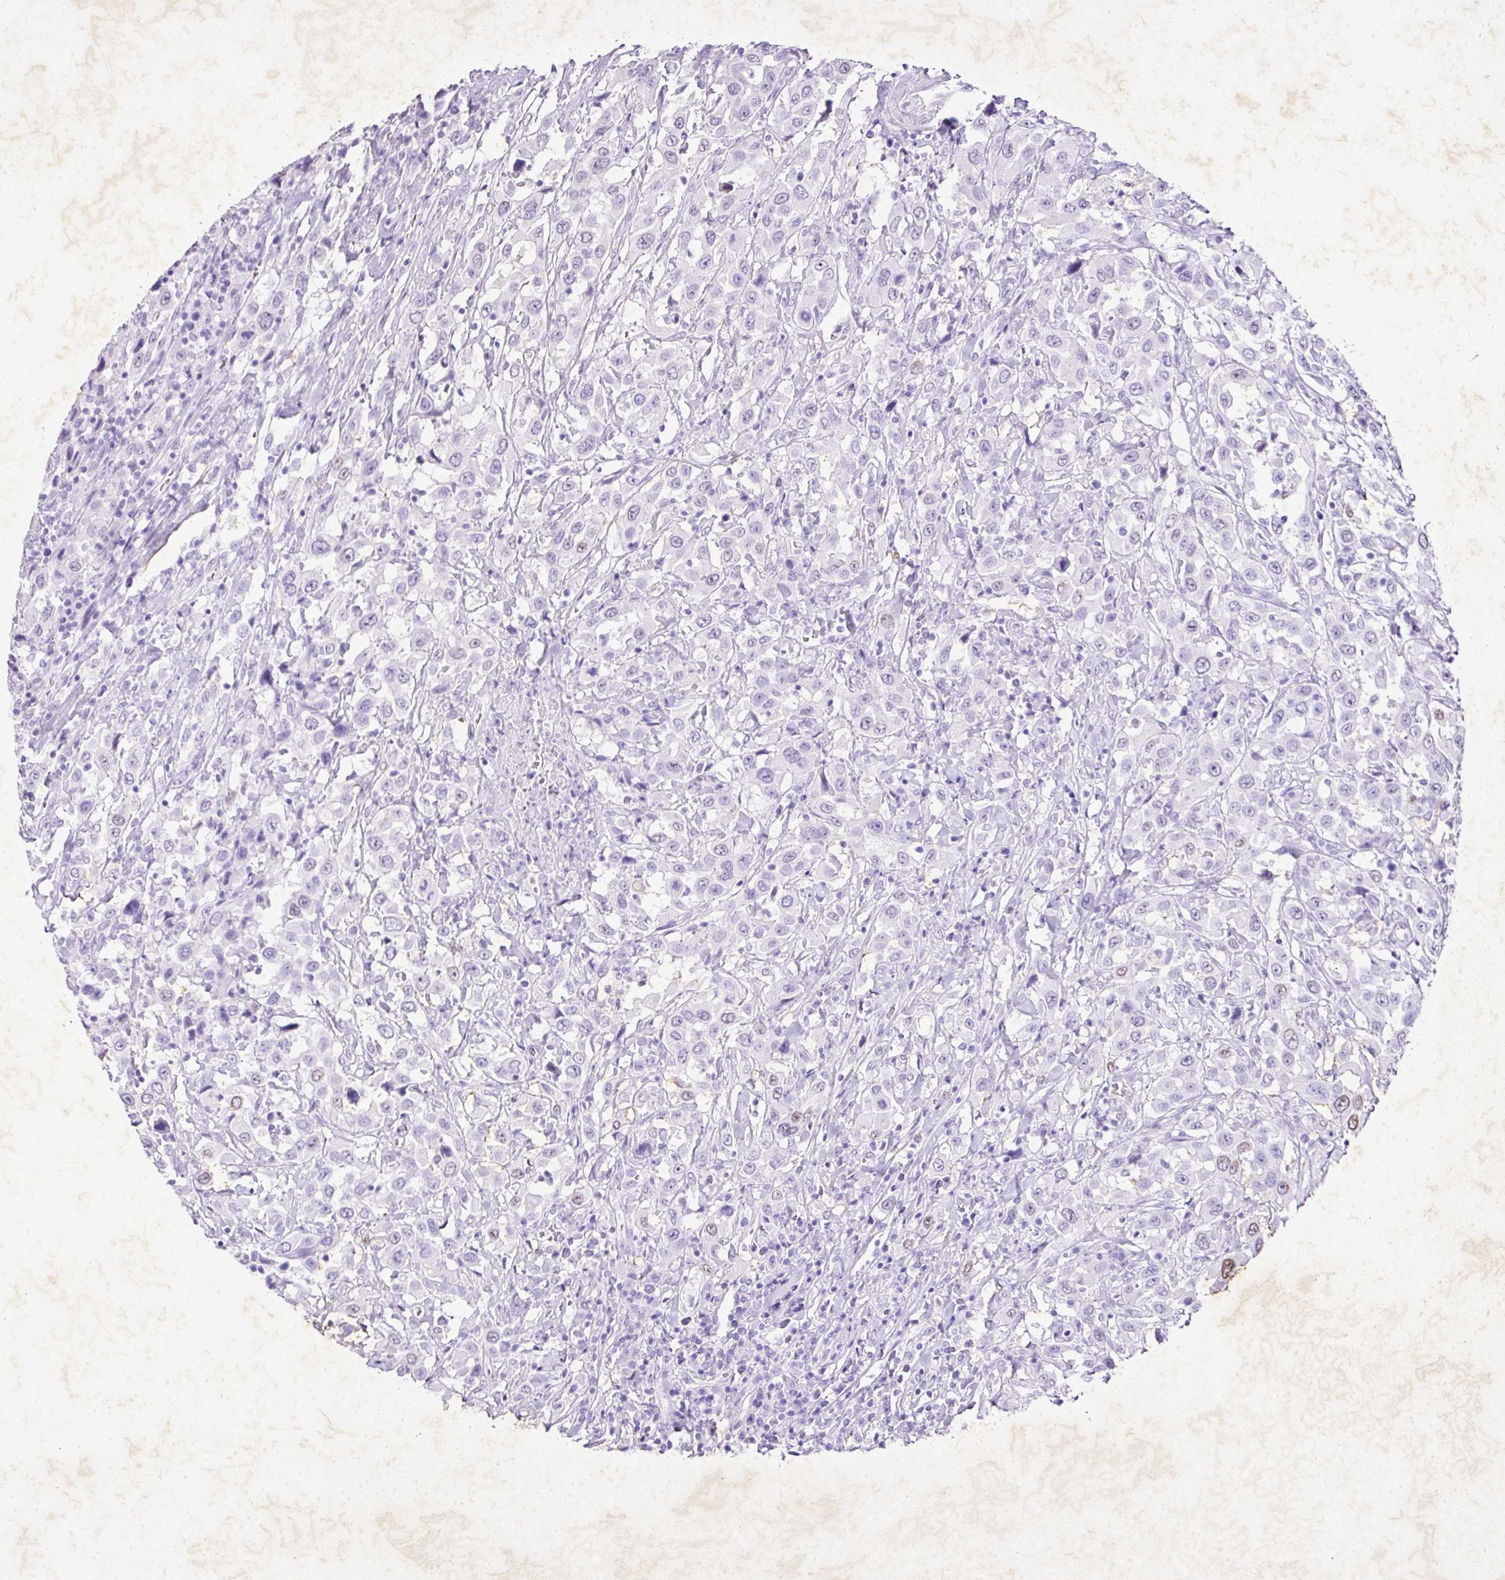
{"staining": {"intensity": "negative", "quantity": "none", "location": "none"}, "tissue": "urothelial cancer", "cell_type": "Tumor cells", "image_type": "cancer", "snomed": [{"axis": "morphology", "description": "Urothelial carcinoma, High grade"}, {"axis": "topography", "description": "Urinary bladder"}], "caption": "High power microscopy micrograph of an immunohistochemistry photomicrograph of urothelial carcinoma (high-grade), revealing no significant staining in tumor cells.", "gene": "KCNJ11", "patient": {"sex": "male", "age": 61}}